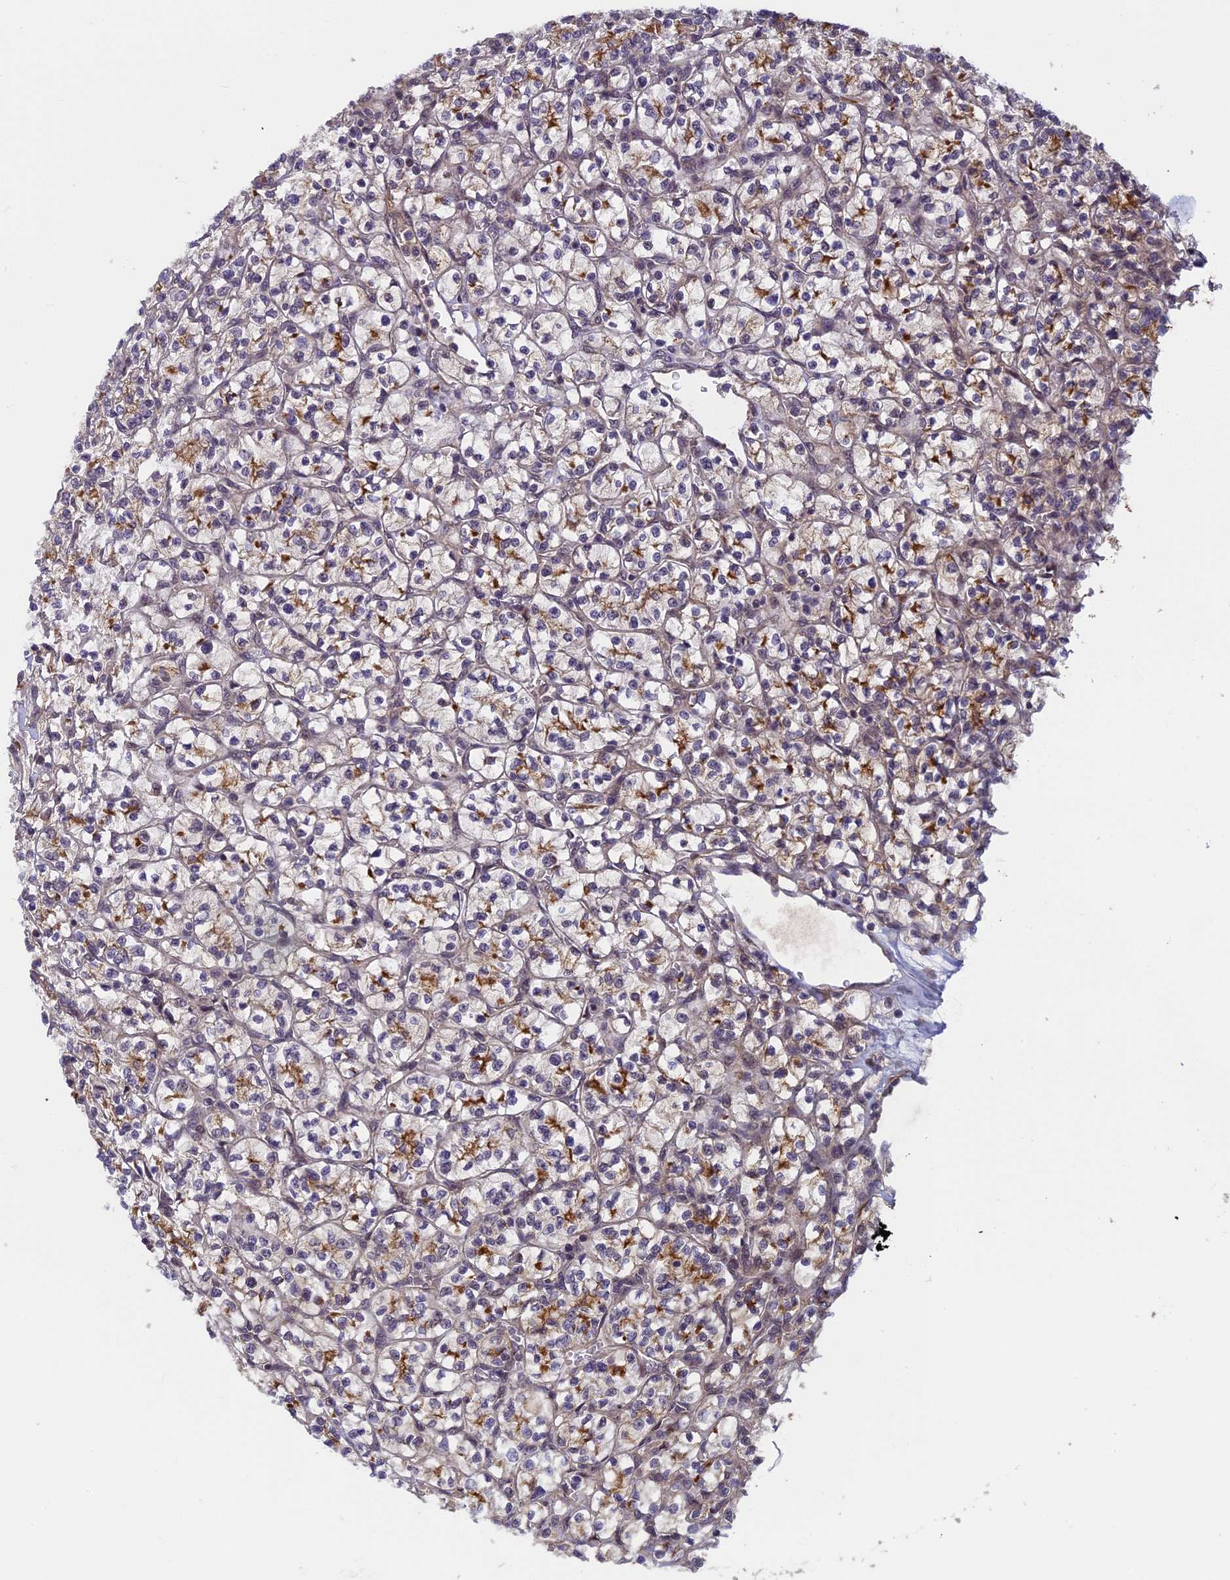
{"staining": {"intensity": "moderate", "quantity": "<25%", "location": "cytoplasmic/membranous"}, "tissue": "renal cancer", "cell_type": "Tumor cells", "image_type": "cancer", "snomed": [{"axis": "morphology", "description": "Adenocarcinoma, NOS"}, {"axis": "topography", "description": "Kidney"}], "caption": "This histopathology image shows renal cancer stained with immunohistochemistry (IHC) to label a protein in brown. The cytoplasmic/membranous of tumor cells show moderate positivity for the protein. Nuclei are counter-stained blue.", "gene": "PIKFYVE", "patient": {"sex": "female", "age": 64}}